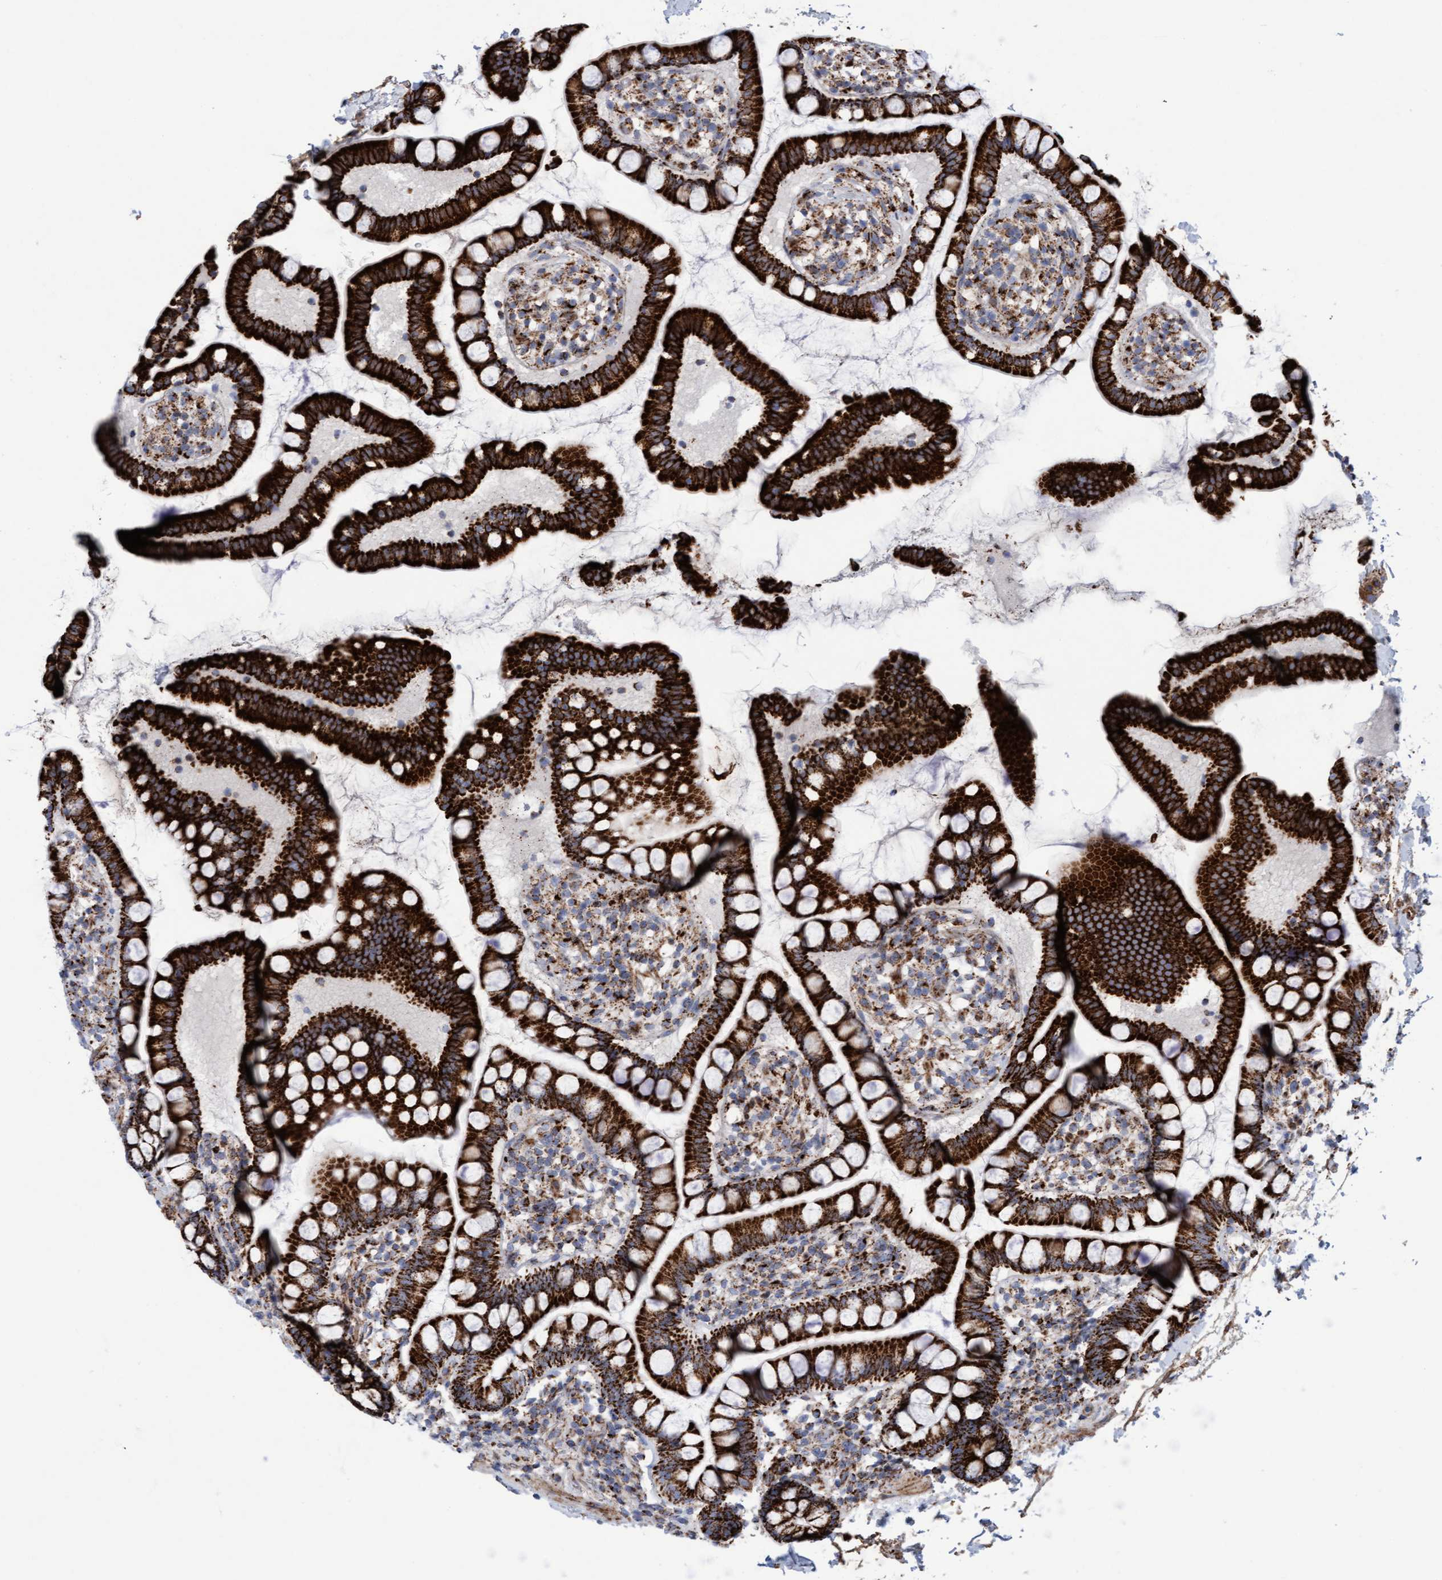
{"staining": {"intensity": "strong", "quantity": ">75%", "location": "cytoplasmic/membranous"}, "tissue": "small intestine", "cell_type": "Glandular cells", "image_type": "normal", "snomed": [{"axis": "morphology", "description": "Normal tissue, NOS"}, {"axis": "topography", "description": "Small intestine"}], "caption": "The immunohistochemical stain labels strong cytoplasmic/membranous expression in glandular cells of unremarkable small intestine.", "gene": "GGTA1", "patient": {"sex": "female", "age": 84}}